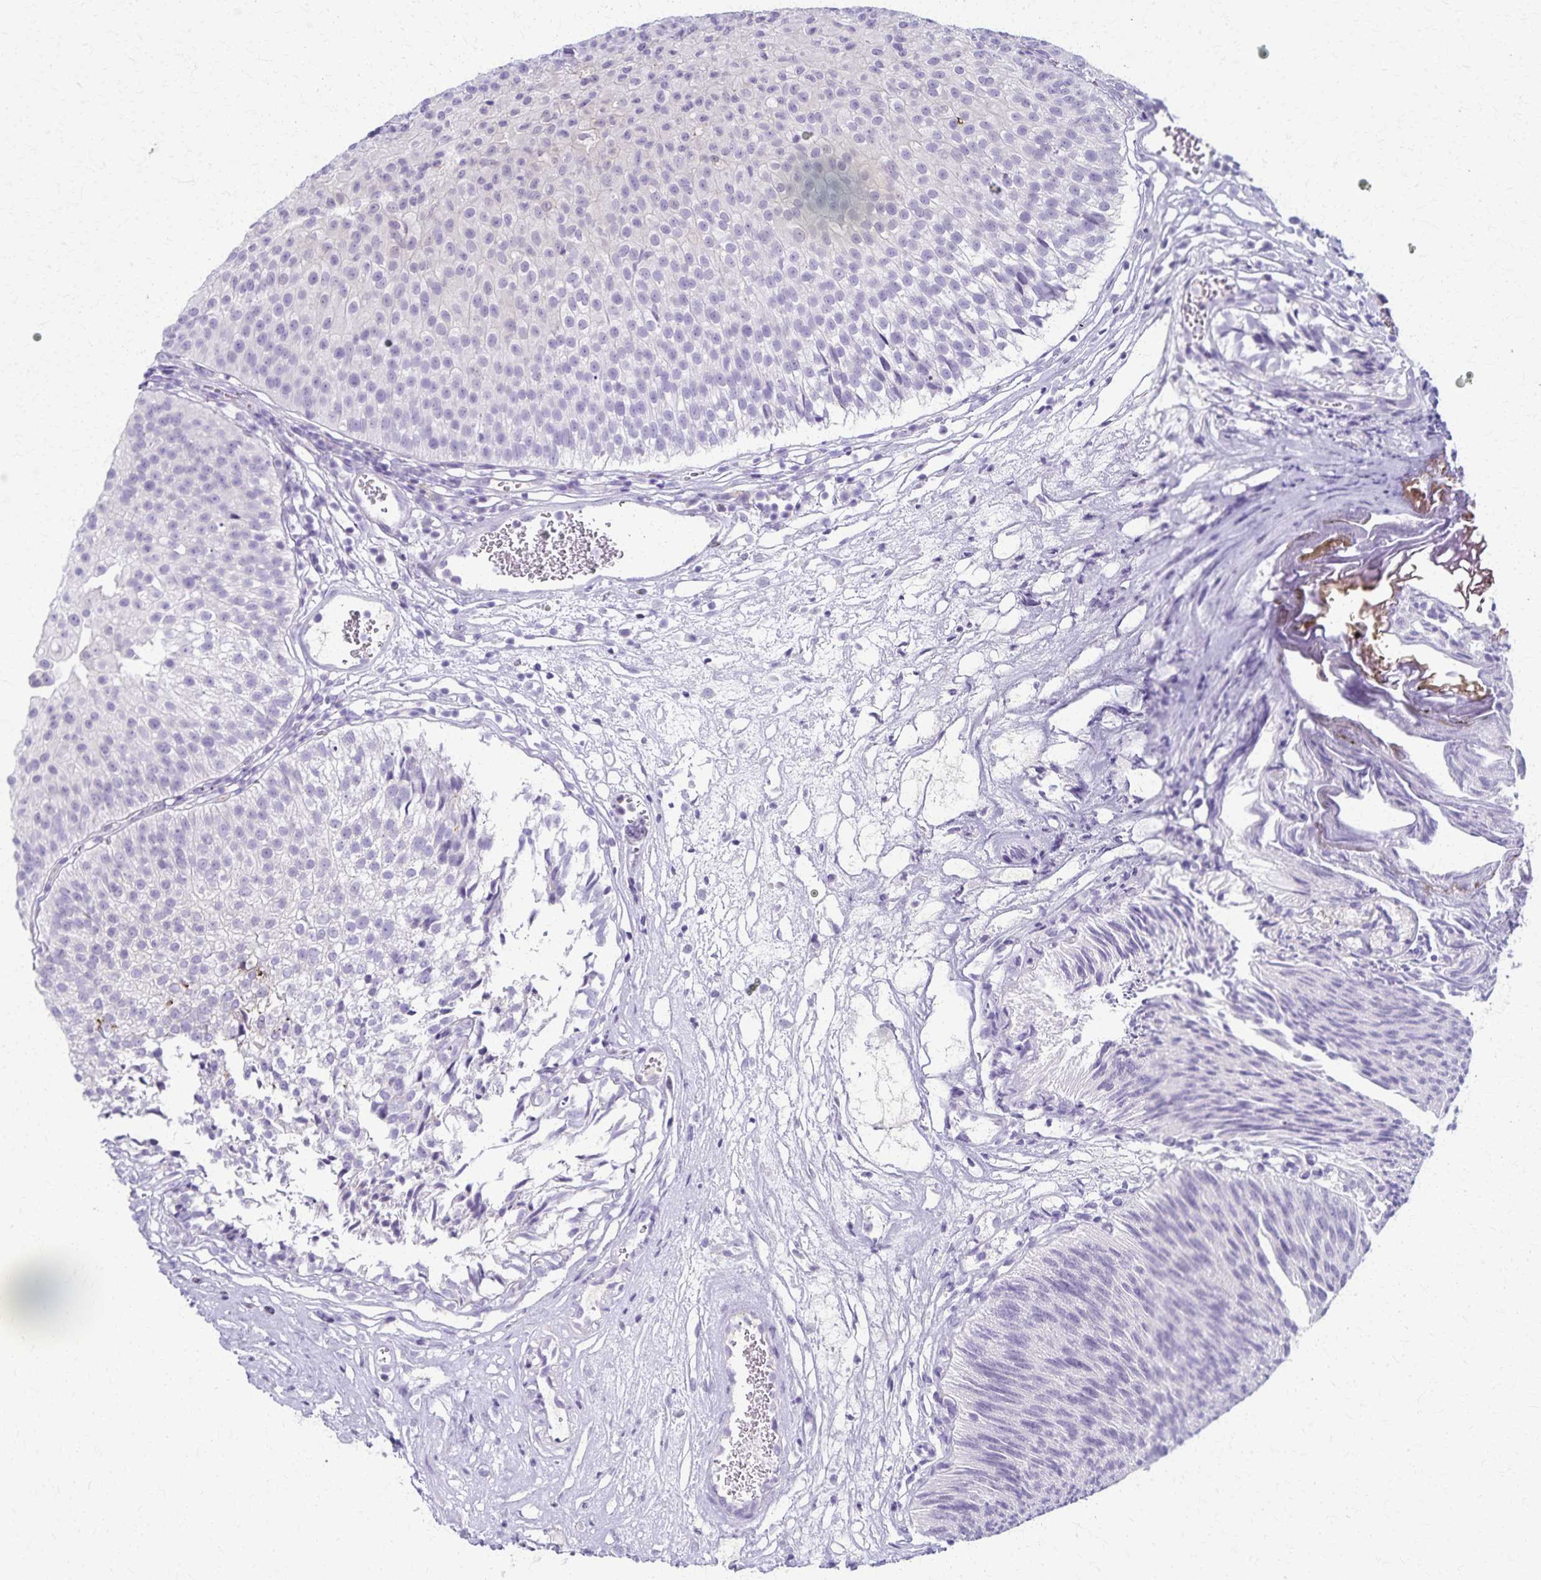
{"staining": {"intensity": "negative", "quantity": "none", "location": "none"}, "tissue": "urothelial cancer", "cell_type": "Tumor cells", "image_type": "cancer", "snomed": [{"axis": "morphology", "description": "Urothelial carcinoma, Low grade"}, {"axis": "topography", "description": "Urinary bladder"}], "caption": "High power microscopy image of an immunohistochemistry micrograph of urothelial cancer, revealing no significant staining in tumor cells.", "gene": "TMEM60", "patient": {"sex": "male", "age": 80}}